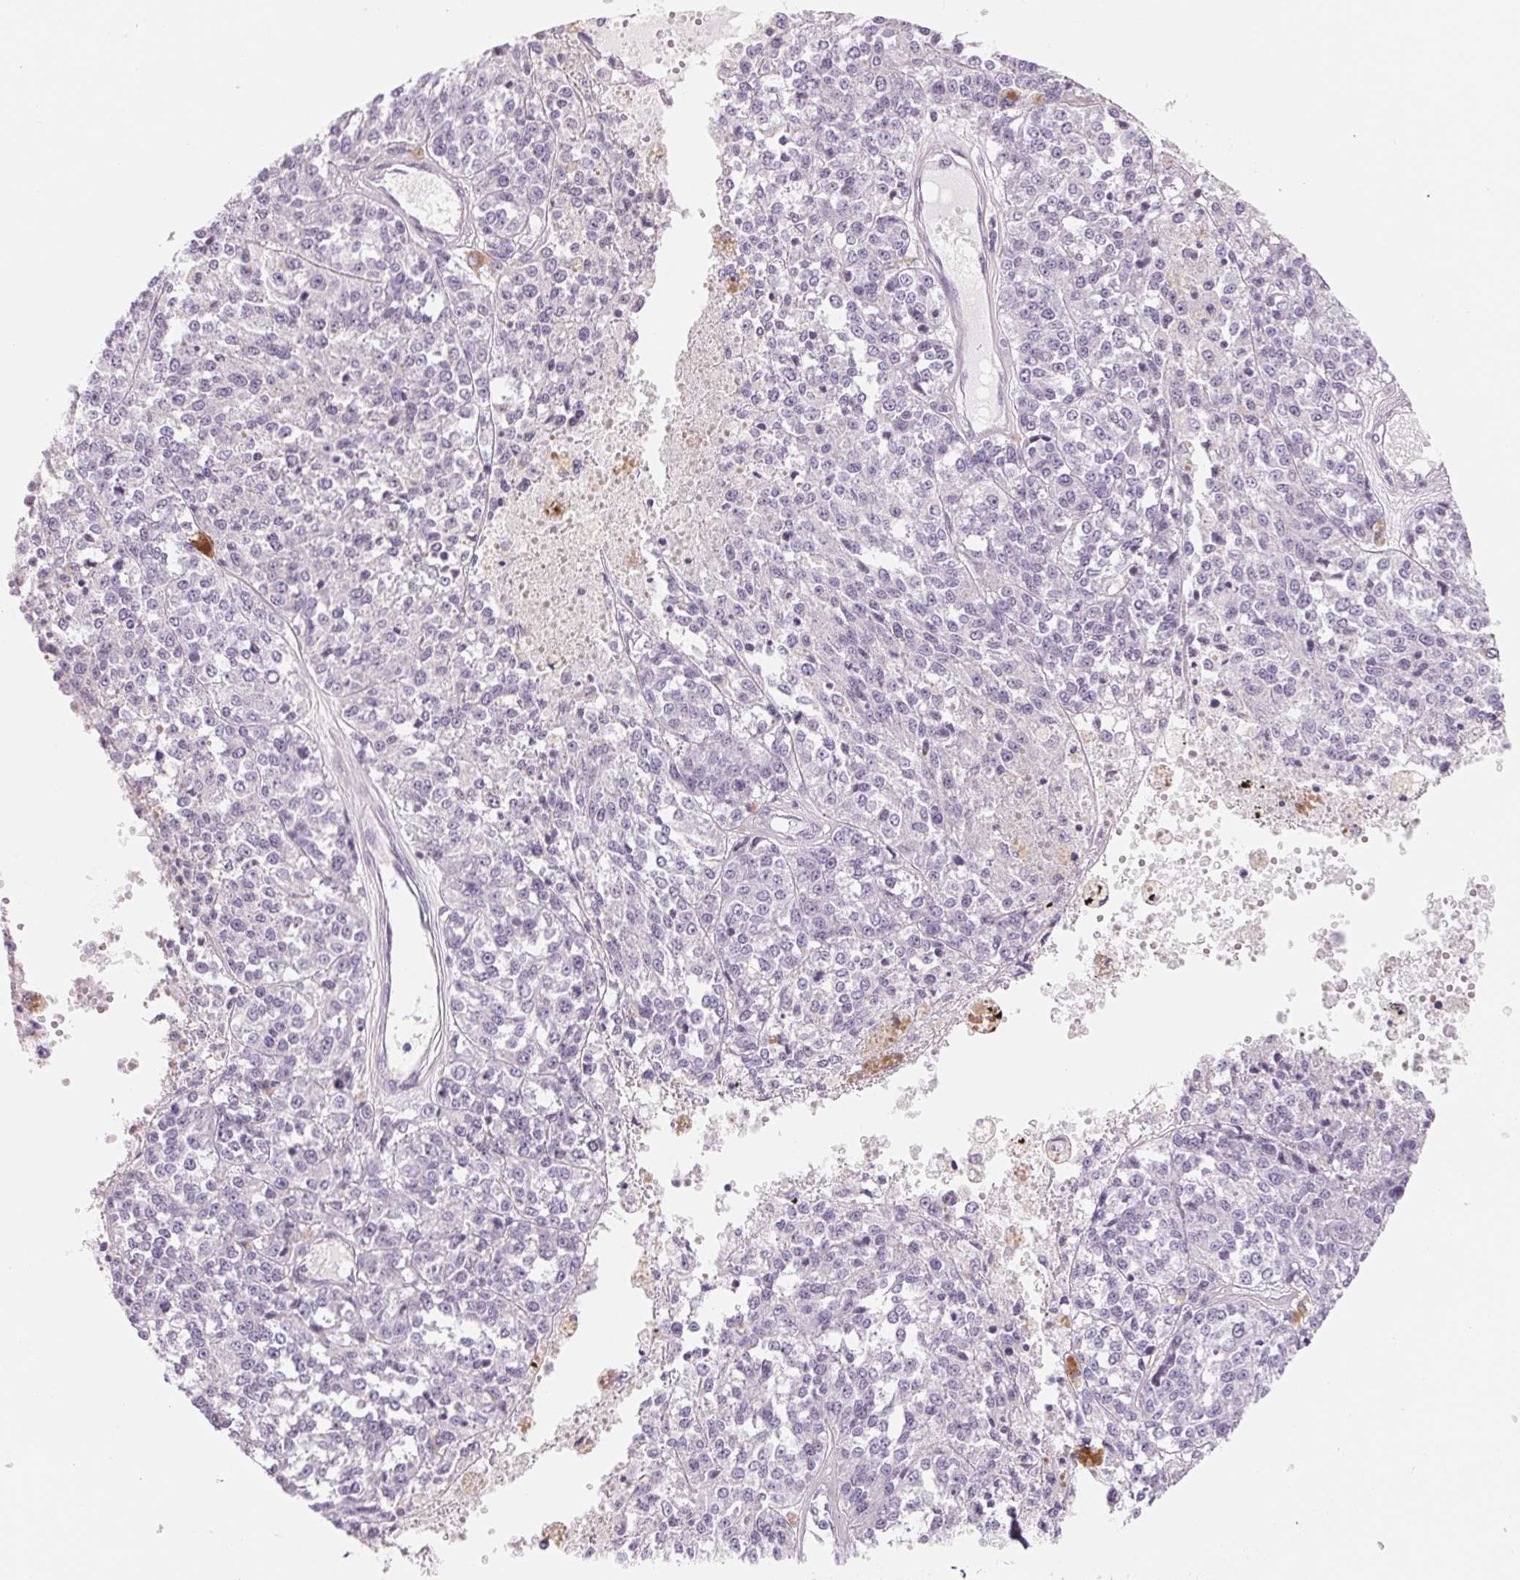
{"staining": {"intensity": "negative", "quantity": "none", "location": "none"}, "tissue": "melanoma", "cell_type": "Tumor cells", "image_type": "cancer", "snomed": [{"axis": "morphology", "description": "Malignant melanoma, Metastatic site"}, {"axis": "topography", "description": "Lymph node"}], "caption": "Protein analysis of malignant melanoma (metastatic site) demonstrates no significant staining in tumor cells. (DAB (3,3'-diaminobenzidine) immunohistochemistry visualized using brightfield microscopy, high magnification).", "gene": "CCDC168", "patient": {"sex": "female", "age": 64}}